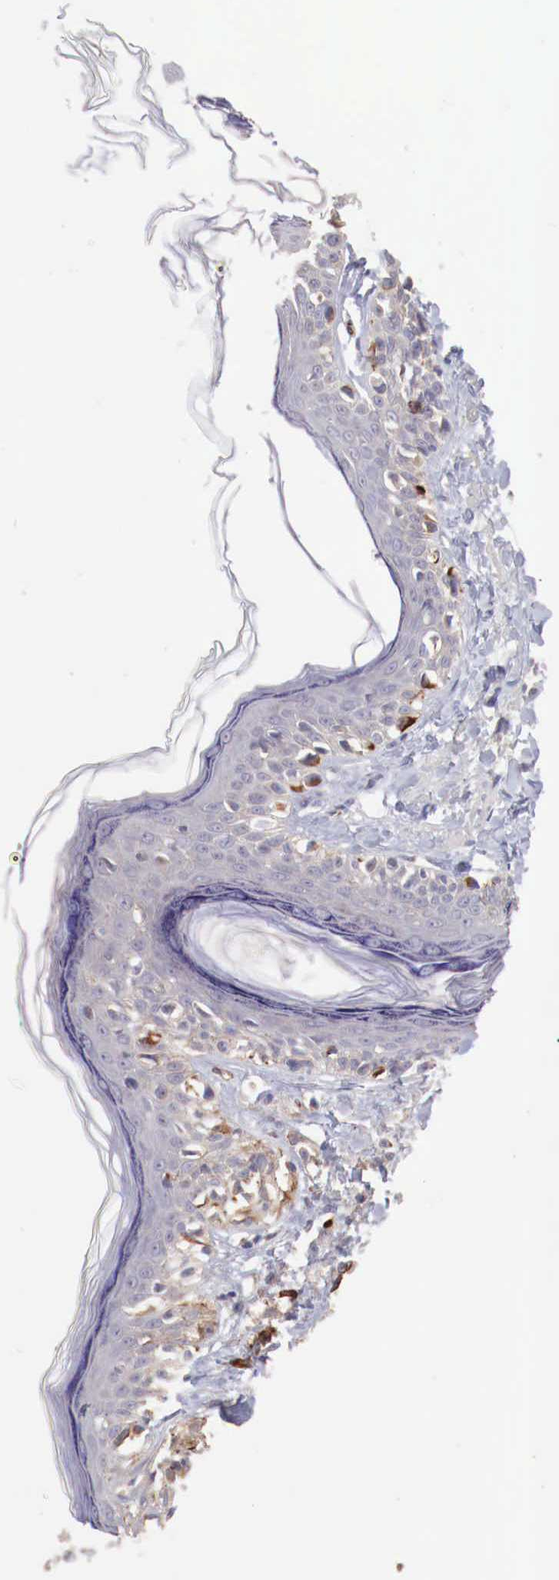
{"staining": {"intensity": "moderate", "quantity": "<25%", "location": "cytoplasmic/membranous"}, "tissue": "melanoma", "cell_type": "Tumor cells", "image_type": "cancer", "snomed": [{"axis": "morphology", "description": "Malignant melanoma, NOS"}, {"axis": "topography", "description": "Skin"}], "caption": "Human melanoma stained for a protein (brown) reveals moderate cytoplasmic/membranous positive positivity in approximately <25% of tumor cells.", "gene": "WT1", "patient": {"sex": "male", "age": 80}}